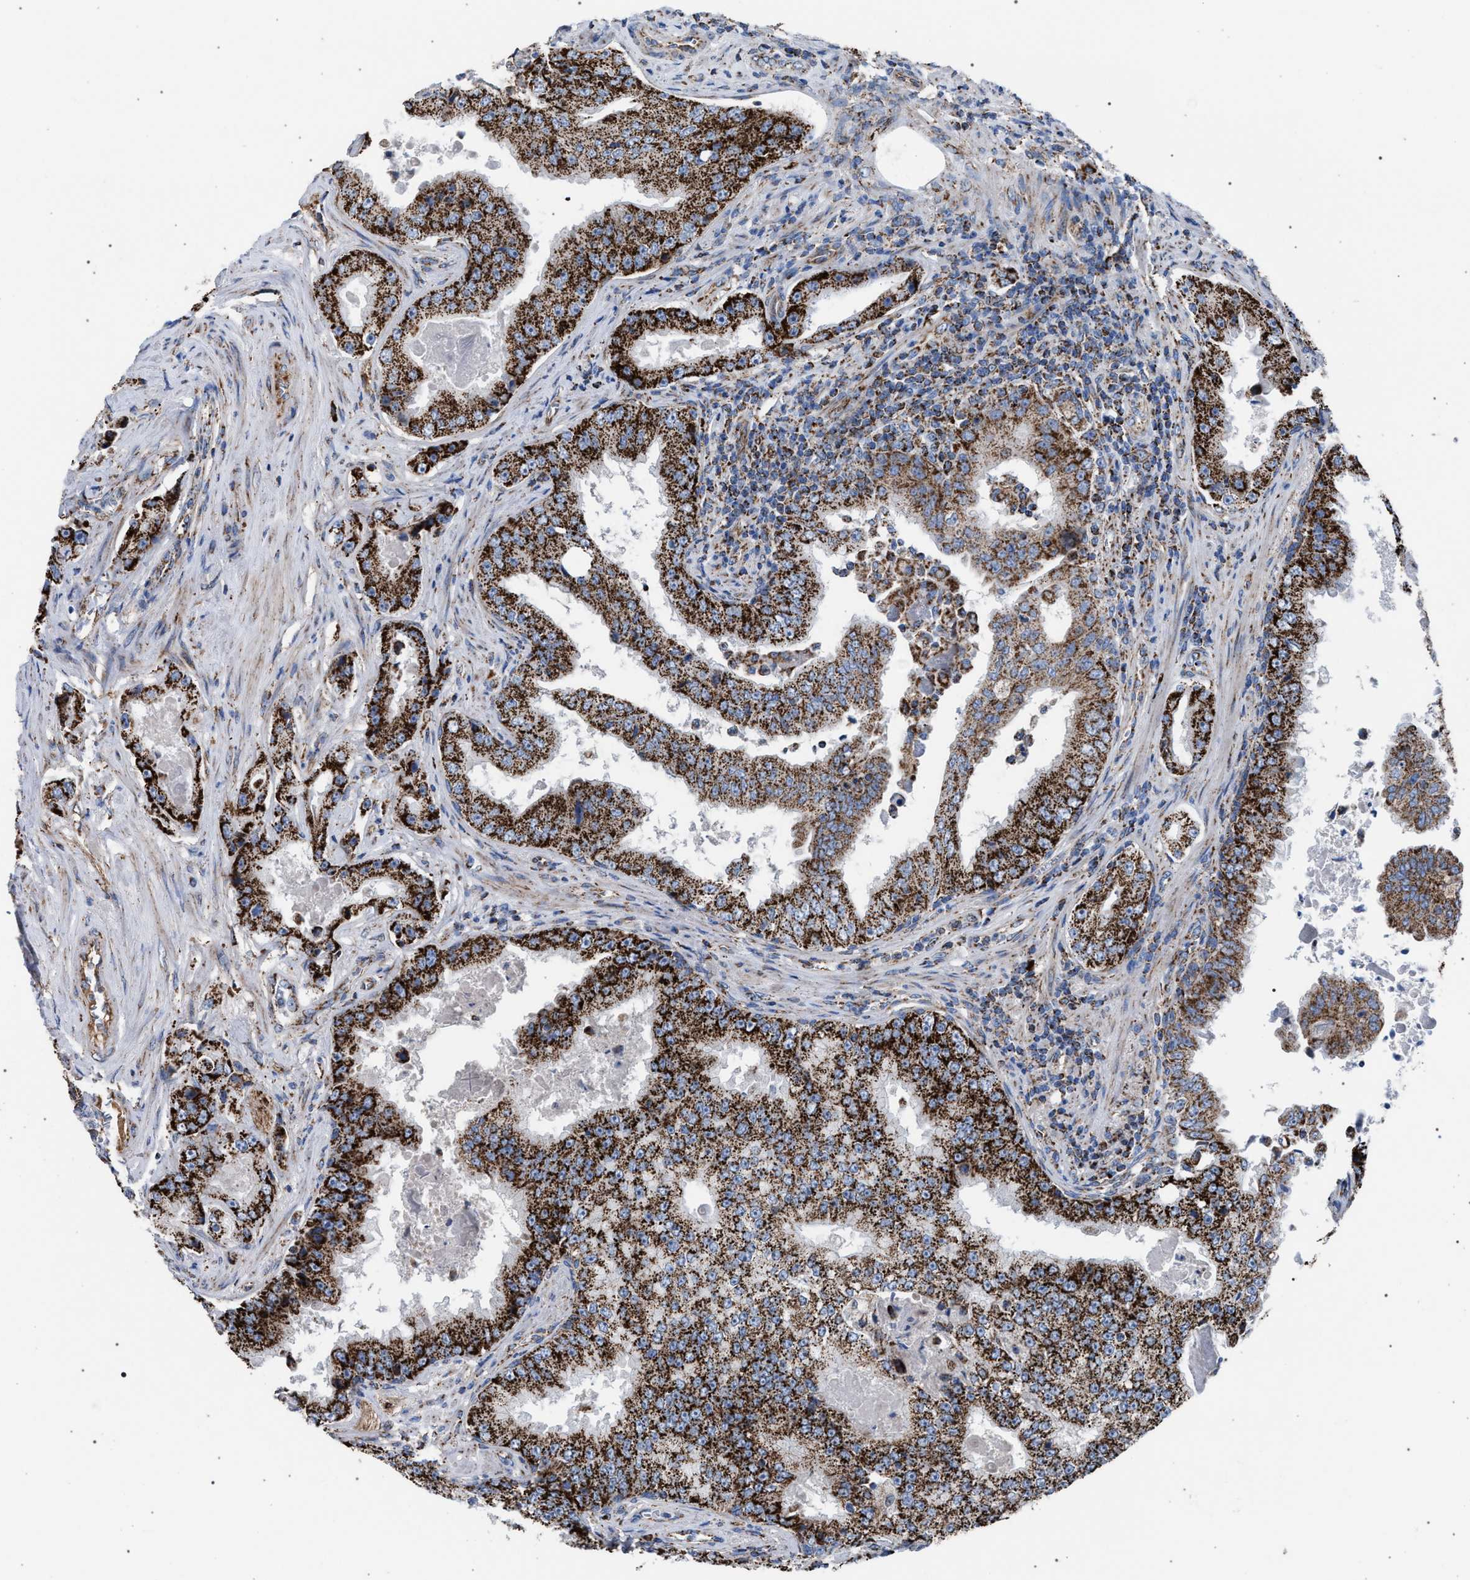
{"staining": {"intensity": "strong", "quantity": ">75%", "location": "cytoplasmic/membranous"}, "tissue": "prostate cancer", "cell_type": "Tumor cells", "image_type": "cancer", "snomed": [{"axis": "morphology", "description": "Adenocarcinoma, High grade"}, {"axis": "topography", "description": "Prostate"}], "caption": "There is high levels of strong cytoplasmic/membranous staining in tumor cells of high-grade adenocarcinoma (prostate), as demonstrated by immunohistochemical staining (brown color).", "gene": "VPS13A", "patient": {"sex": "male", "age": 73}}